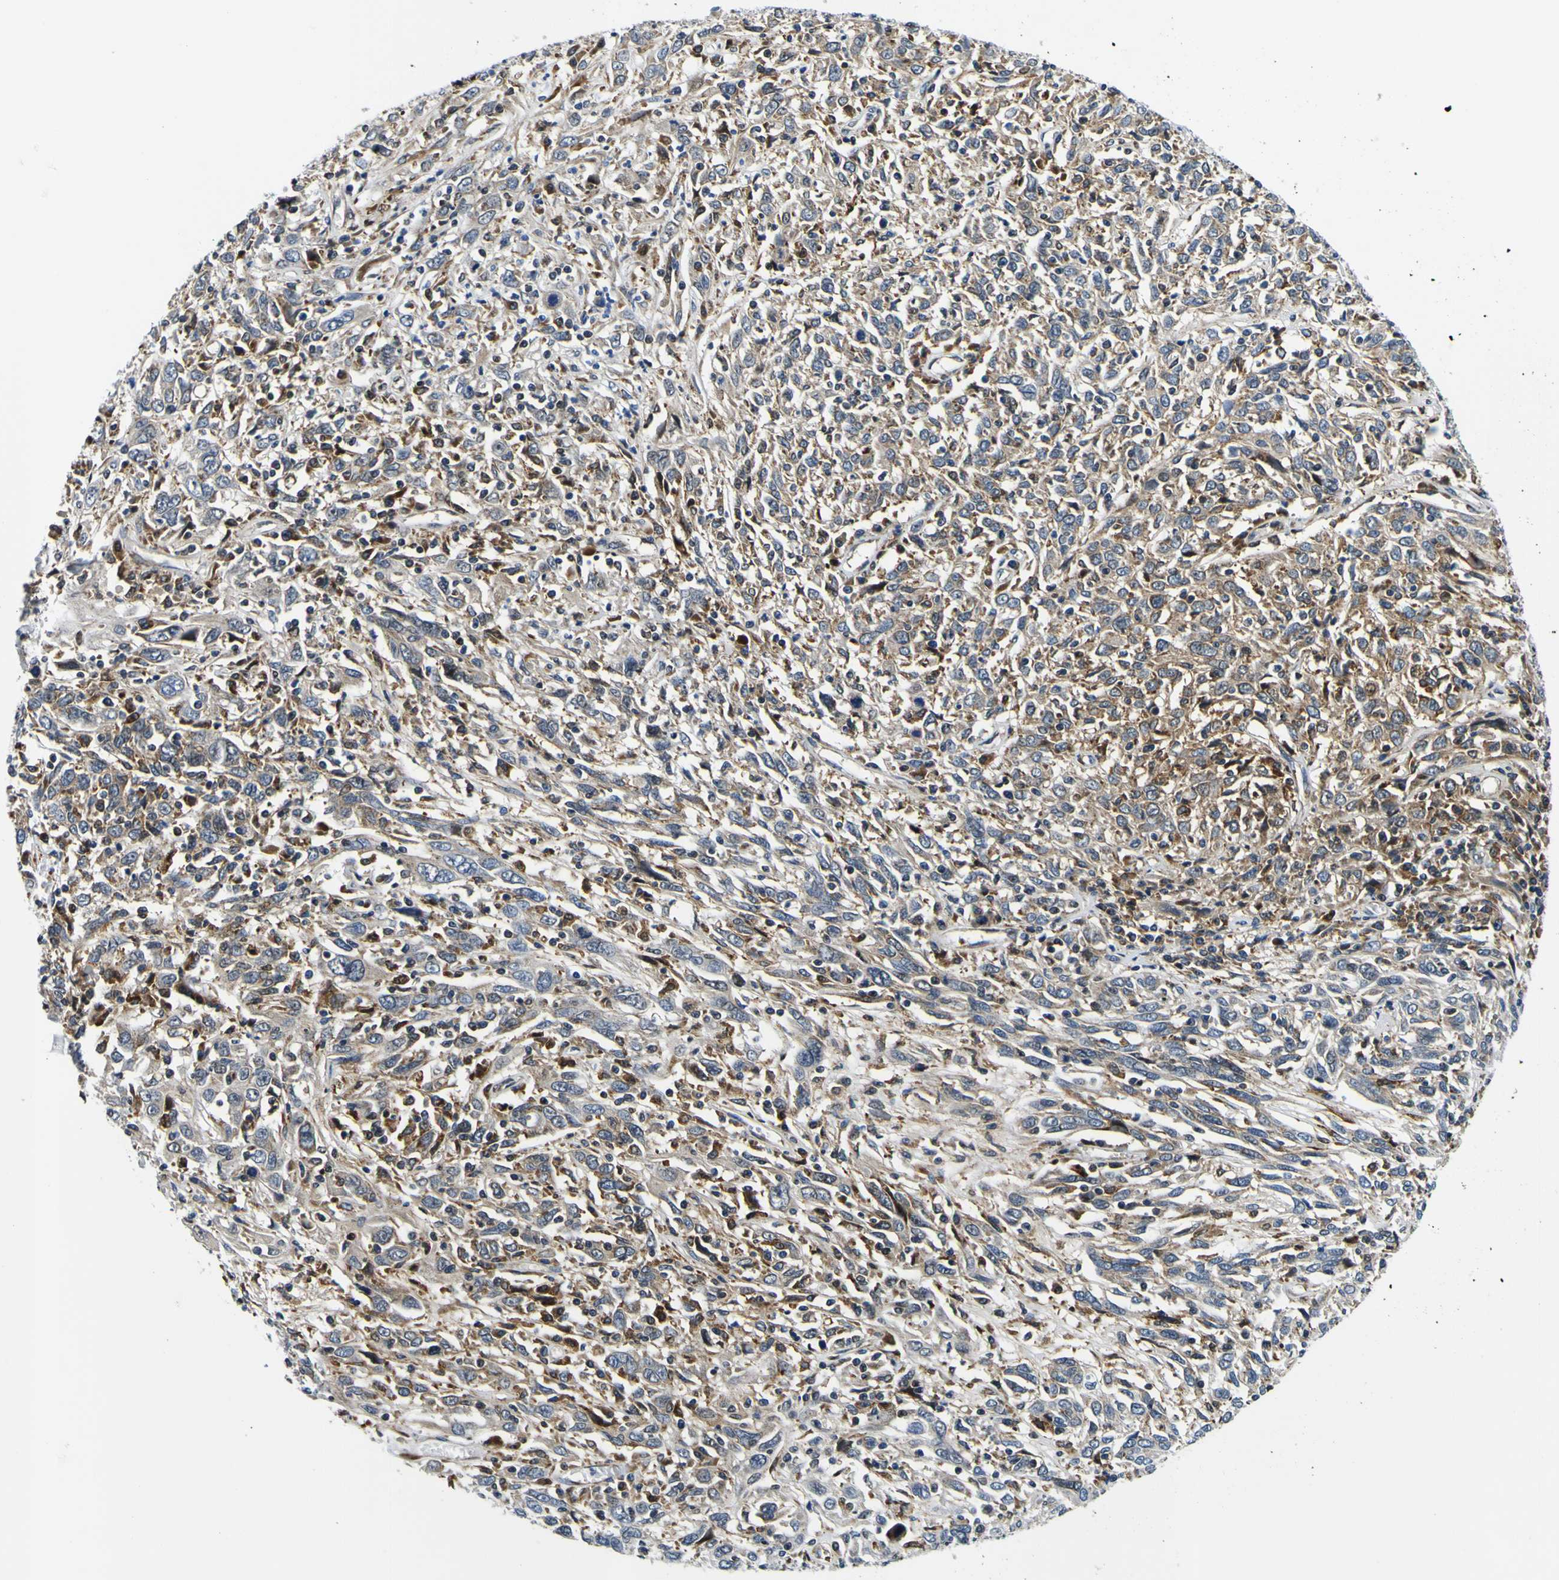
{"staining": {"intensity": "weak", "quantity": ">75%", "location": "cytoplasmic/membranous"}, "tissue": "cervical cancer", "cell_type": "Tumor cells", "image_type": "cancer", "snomed": [{"axis": "morphology", "description": "Squamous cell carcinoma, NOS"}, {"axis": "topography", "description": "Cervix"}], "caption": "IHC (DAB) staining of human cervical cancer (squamous cell carcinoma) displays weak cytoplasmic/membranous protein expression in approximately >75% of tumor cells. IHC stains the protein in brown and the nuclei are stained blue.", "gene": "NLRP3", "patient": {"sex": "female", "age": 46}}